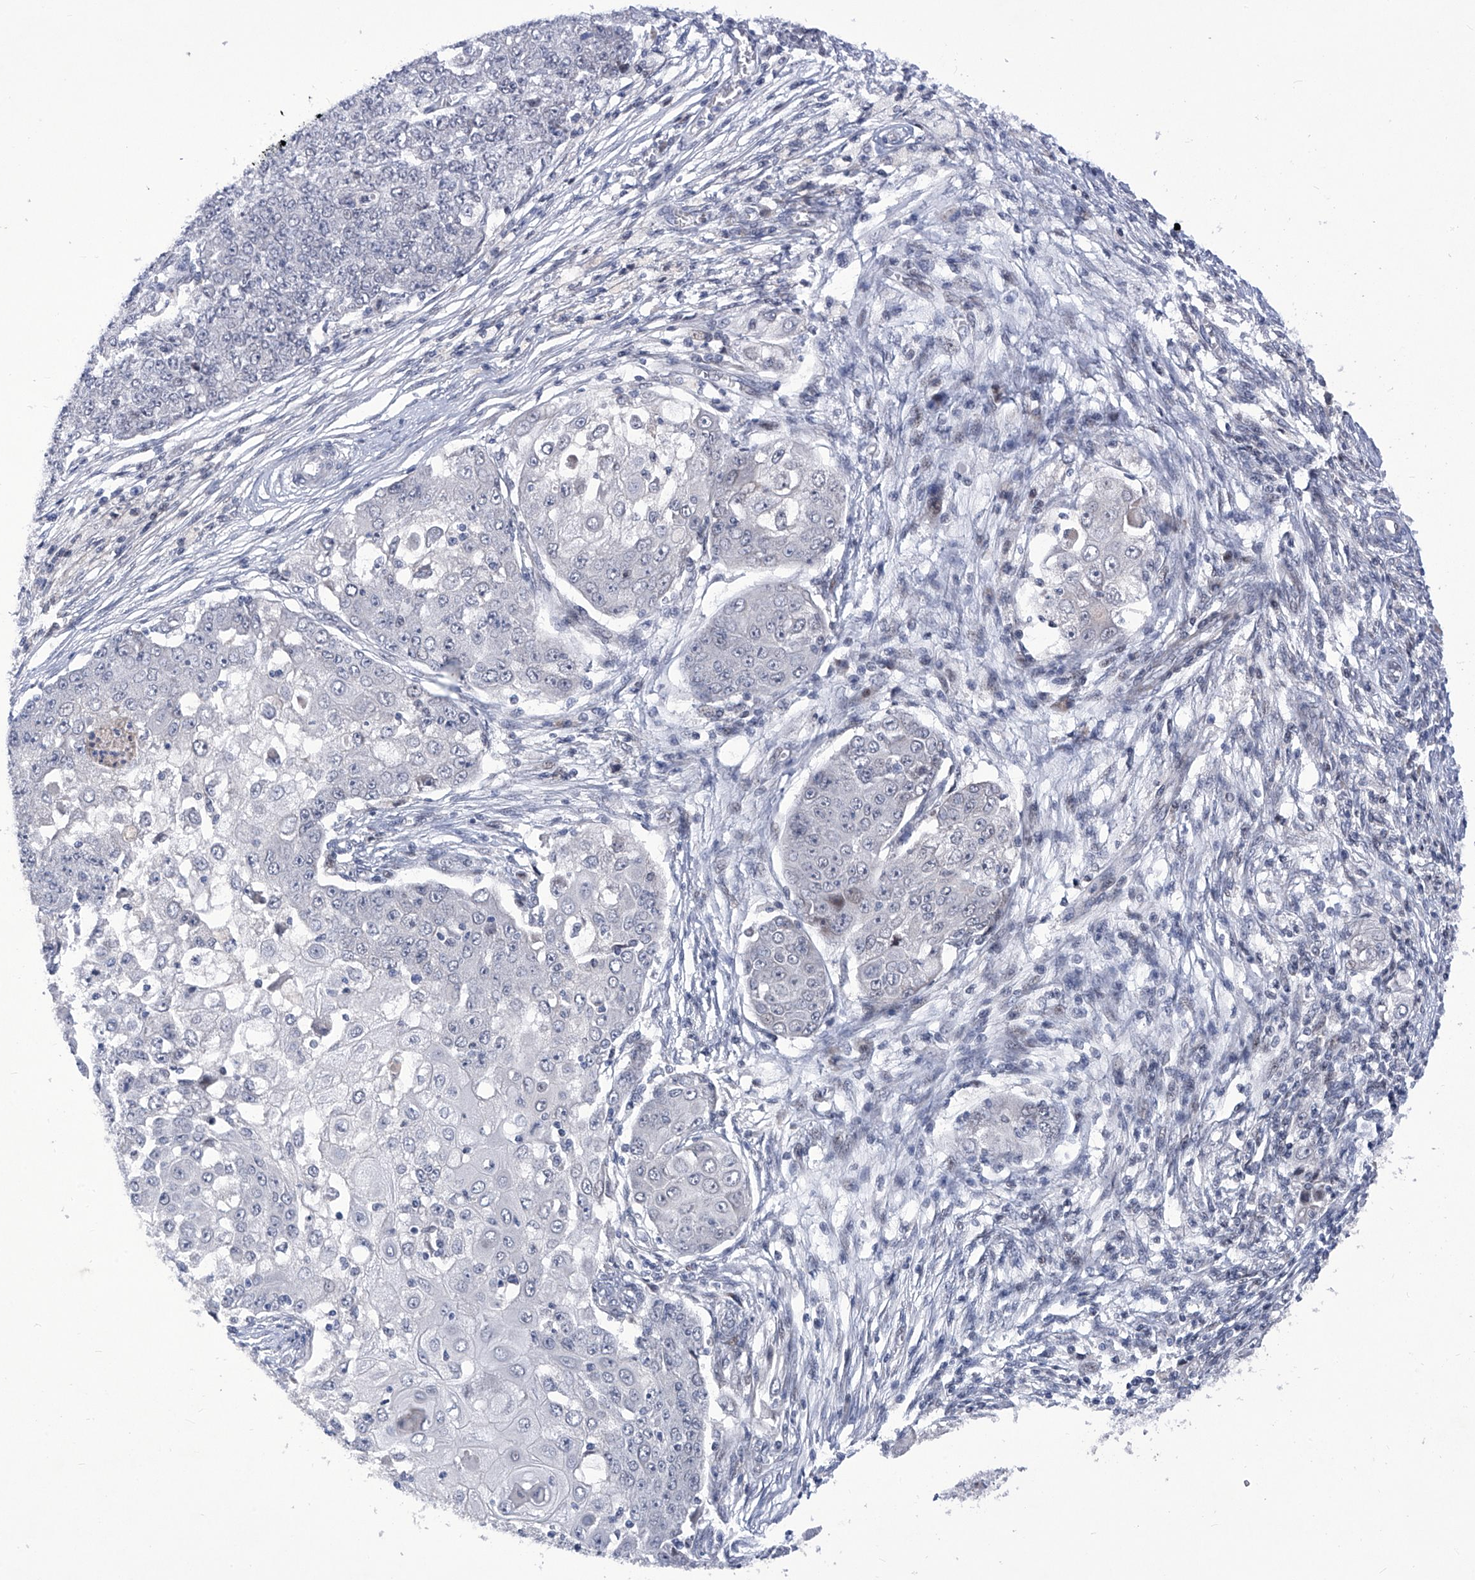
{"staining": {"intensity": "negative", "quantity": "none", "location": "none"}, "tissue": "ovarian cancer", "cell_type": "Tumor cells", "image_type": "cancer", "snomed": [{"axis": "morphology", "description": "Carcinoma, endometroid"}, {"axis": "topography", "description": "Ovary"}], "caption": "The photomicrograph demonstrates no staining of tumor cells in ovarian cancer.", "gene": "NUFIP1", "patient": {"sex": "female", "age": 42}}